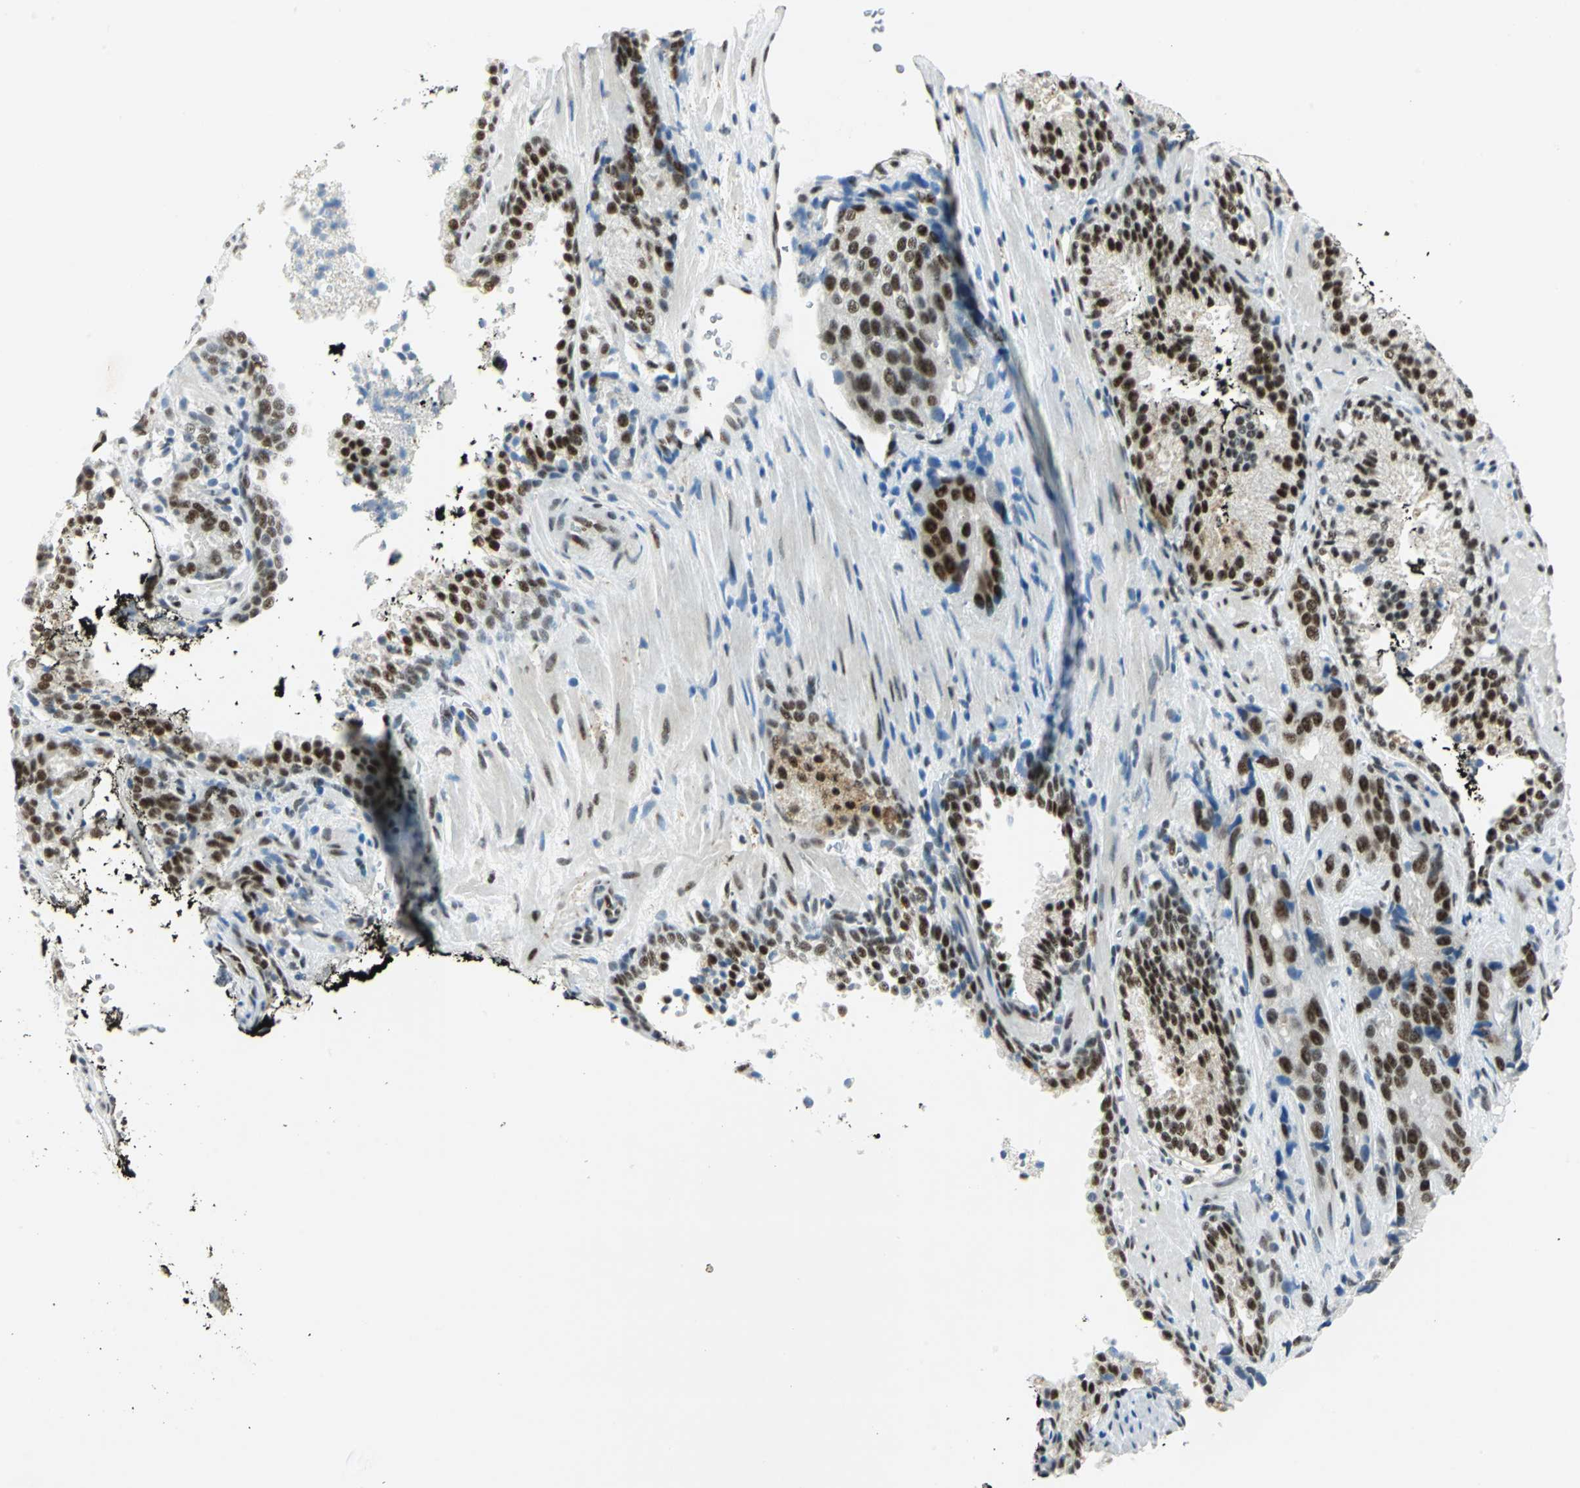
{"staining": {"intensity": "strong", "quantity": ">75%", "location": "nuclear"}, "tissue": "prostate cancer", "cell_type": "Tumor cells", "image_type": "cancer", "snomed": [{"axis": "morphology", "description": "Adenocarcinoma, High grade"}, {"axis": "topography", "description": "Prostate"}], "caption": "Human prostate cancer stained for a protein (brown) displays strong nuclear positive positivity in approximately >75% of tumor cells.", "gene": "MTMR10", "patient": {"sex": "male", "age": 58}}